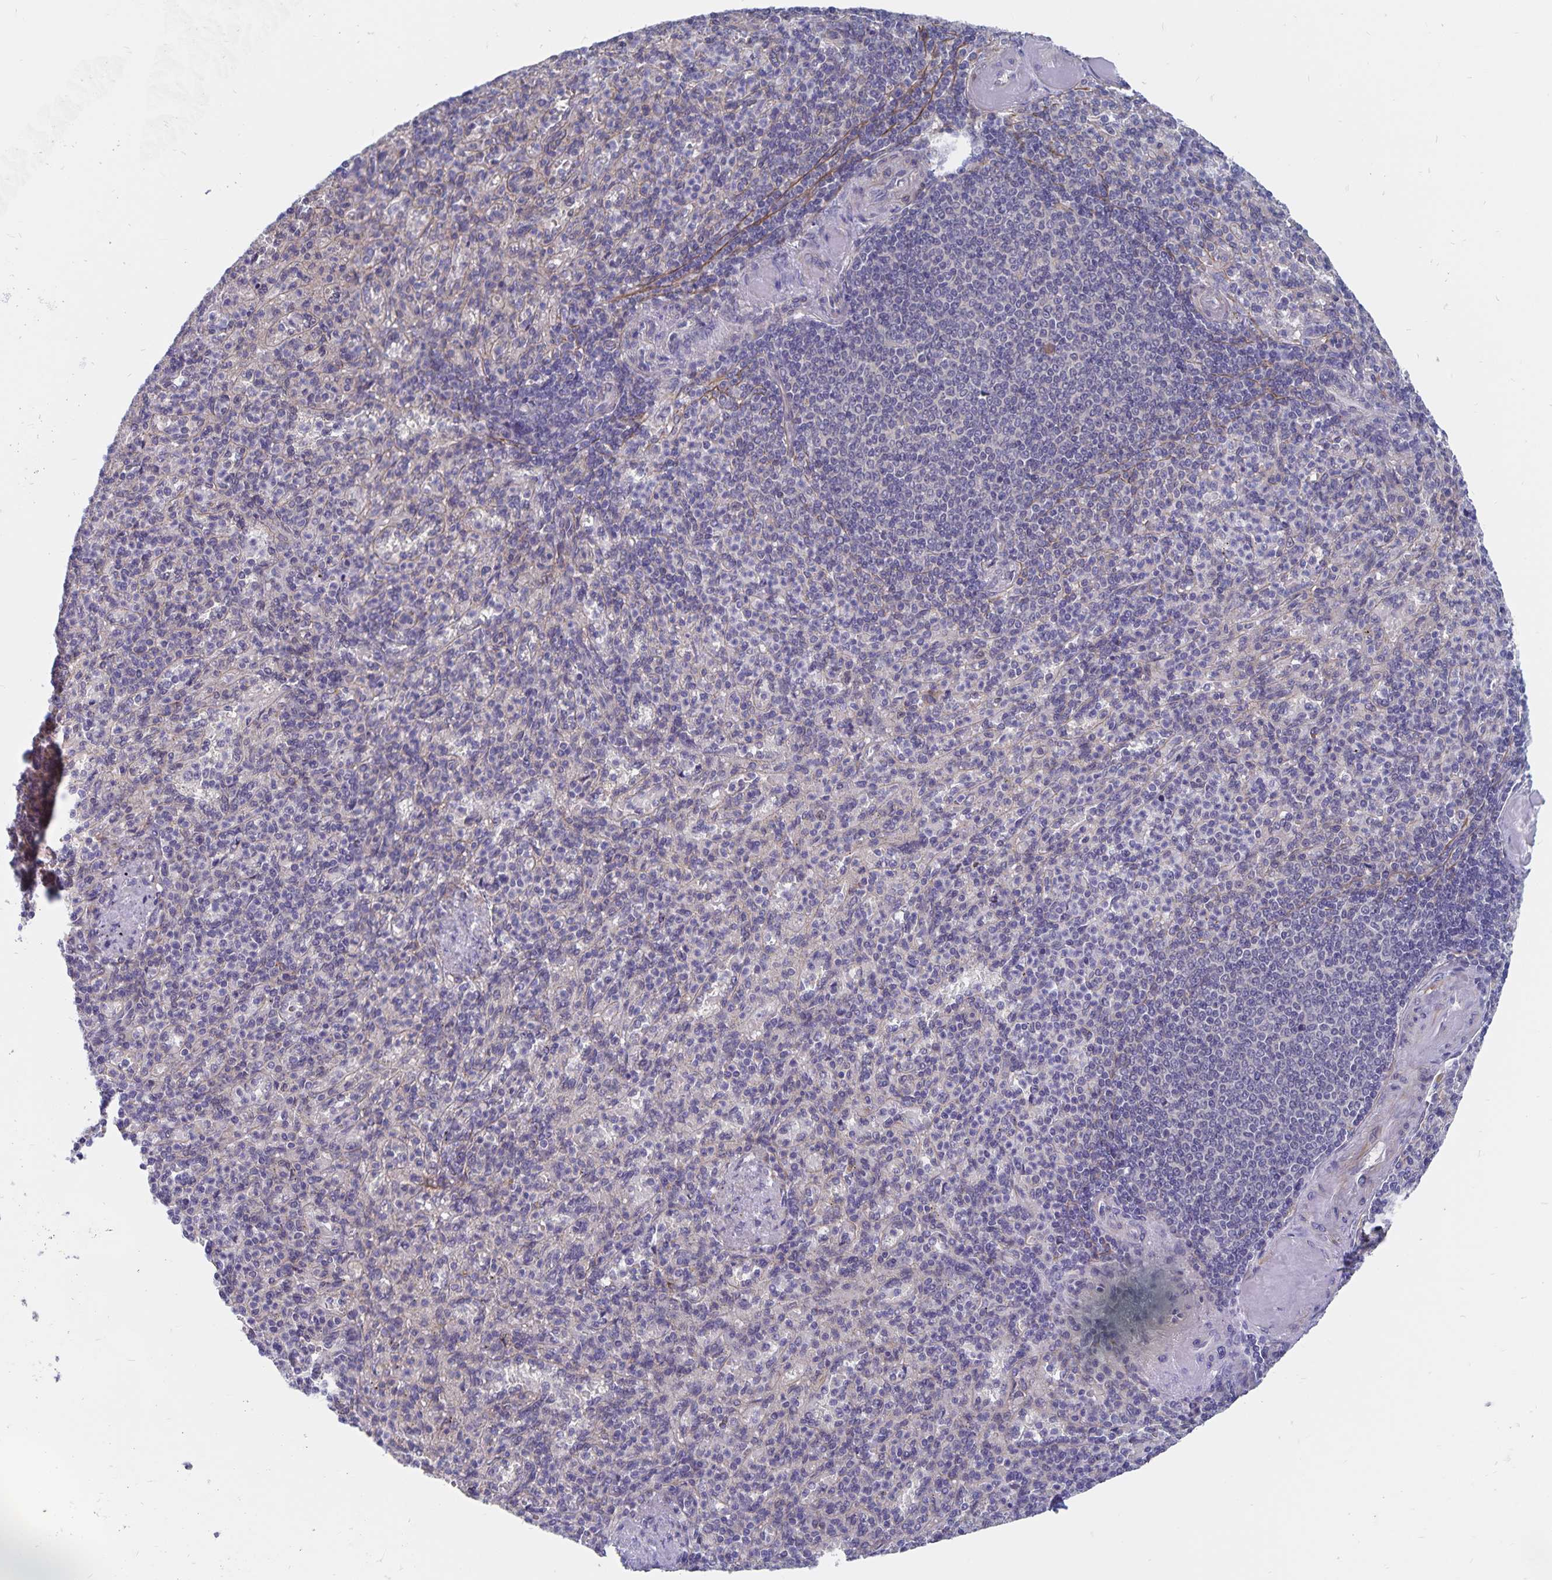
{"staining": {"intensity": "negative", "quantity": "none", "location": "none"}, "tissue": "spleen", "cell_type": "Cells in red pulp", "image_type": "normal", "snomed": [{"axis": "morphology", "description": "Normal tissue, NOS"}, {"axis": "topography", "description": "Spleen"}], "caption": "Unremarkable spleen was stained to show a protein in brown. There is no significant positivity in cells in red pulp.", "gene": "BAG6", "patient": {"sex": "female", "age": 74}}